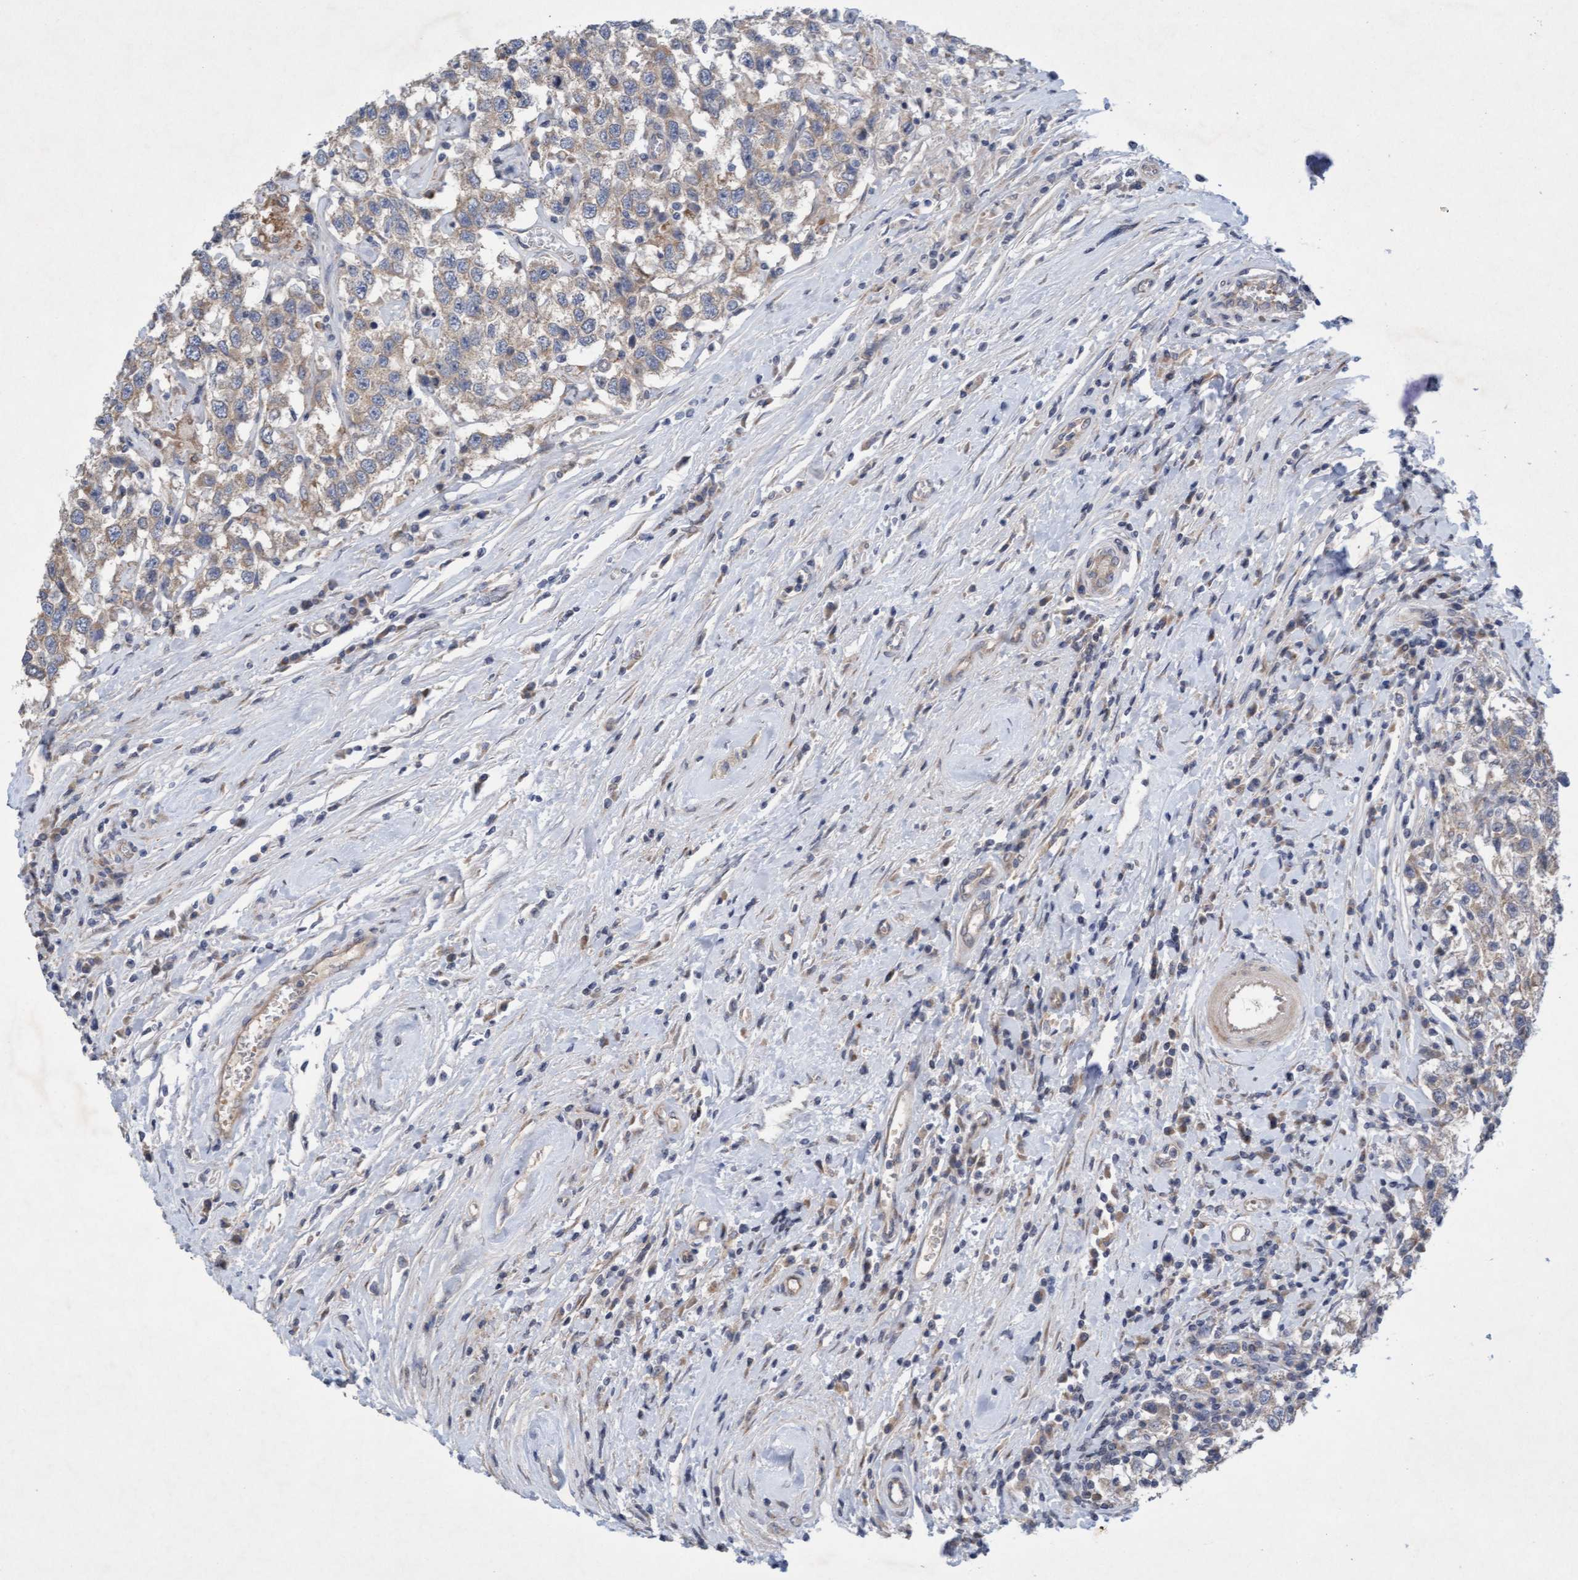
{"staining": {"intensity": "weak", "quantity": ">75%", "location": "cytoplasmic/membranous"}, "tissue": "testis cancer", "cell_type": "Tumor cells", "image_type": "cancer", "snomed": [{"axis": "morphology", "description": "Seminoma, NOS"}, {"axis": "topography", "description": "Testis"}], "caption": "DAB immunohistochemical staining of human seminoma (testis) shows weak cytoplasmic/membranous protein expression in about >75% of tumor cells.", "gene": "DDHD2", "patient": {"sex": "male", "age": 41}}